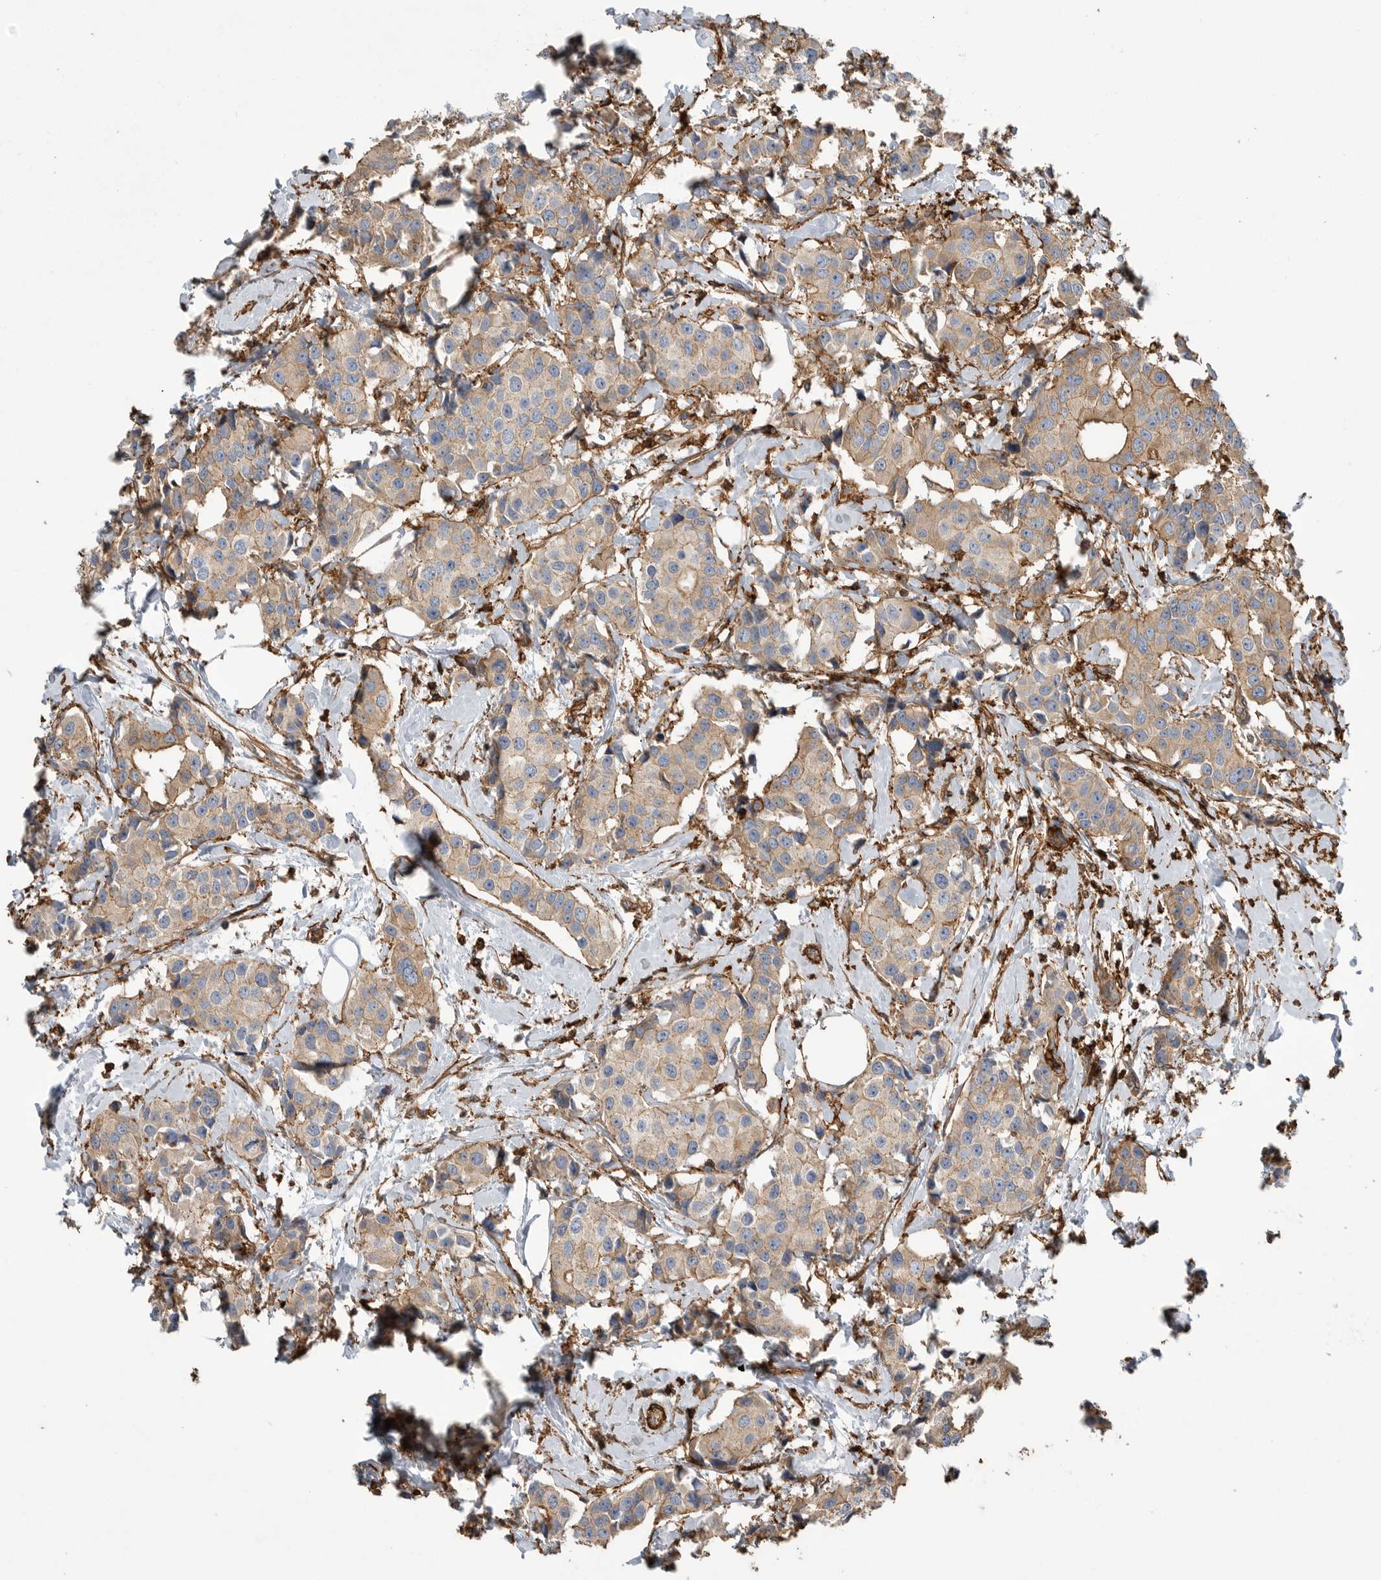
{"staining": {"intensity": "weak", "quantity": ">75%", "location": "cytoplasmic/membranous"}, "tissue": "breast cancer", "cell_type": "Tumor cells", "image_type": "cancer", "snomed": [{"axis": "morphology", "description": "Normal tissue, NOS"}, {"axis": "morphology", "description": "Duct carcinoma"}, {"axis": "topography", "description": "Breast"}], "caption": "Immunohistochemistry histopathology image of breast cancer (intraductal carcinoma) stained for a protein (brown), which shows low levels of weak cytoplasmic/membranous staining in about >75% of tumor cells.", "gene": "GPER1", "patient": {"sex": "female", "age": 39}}